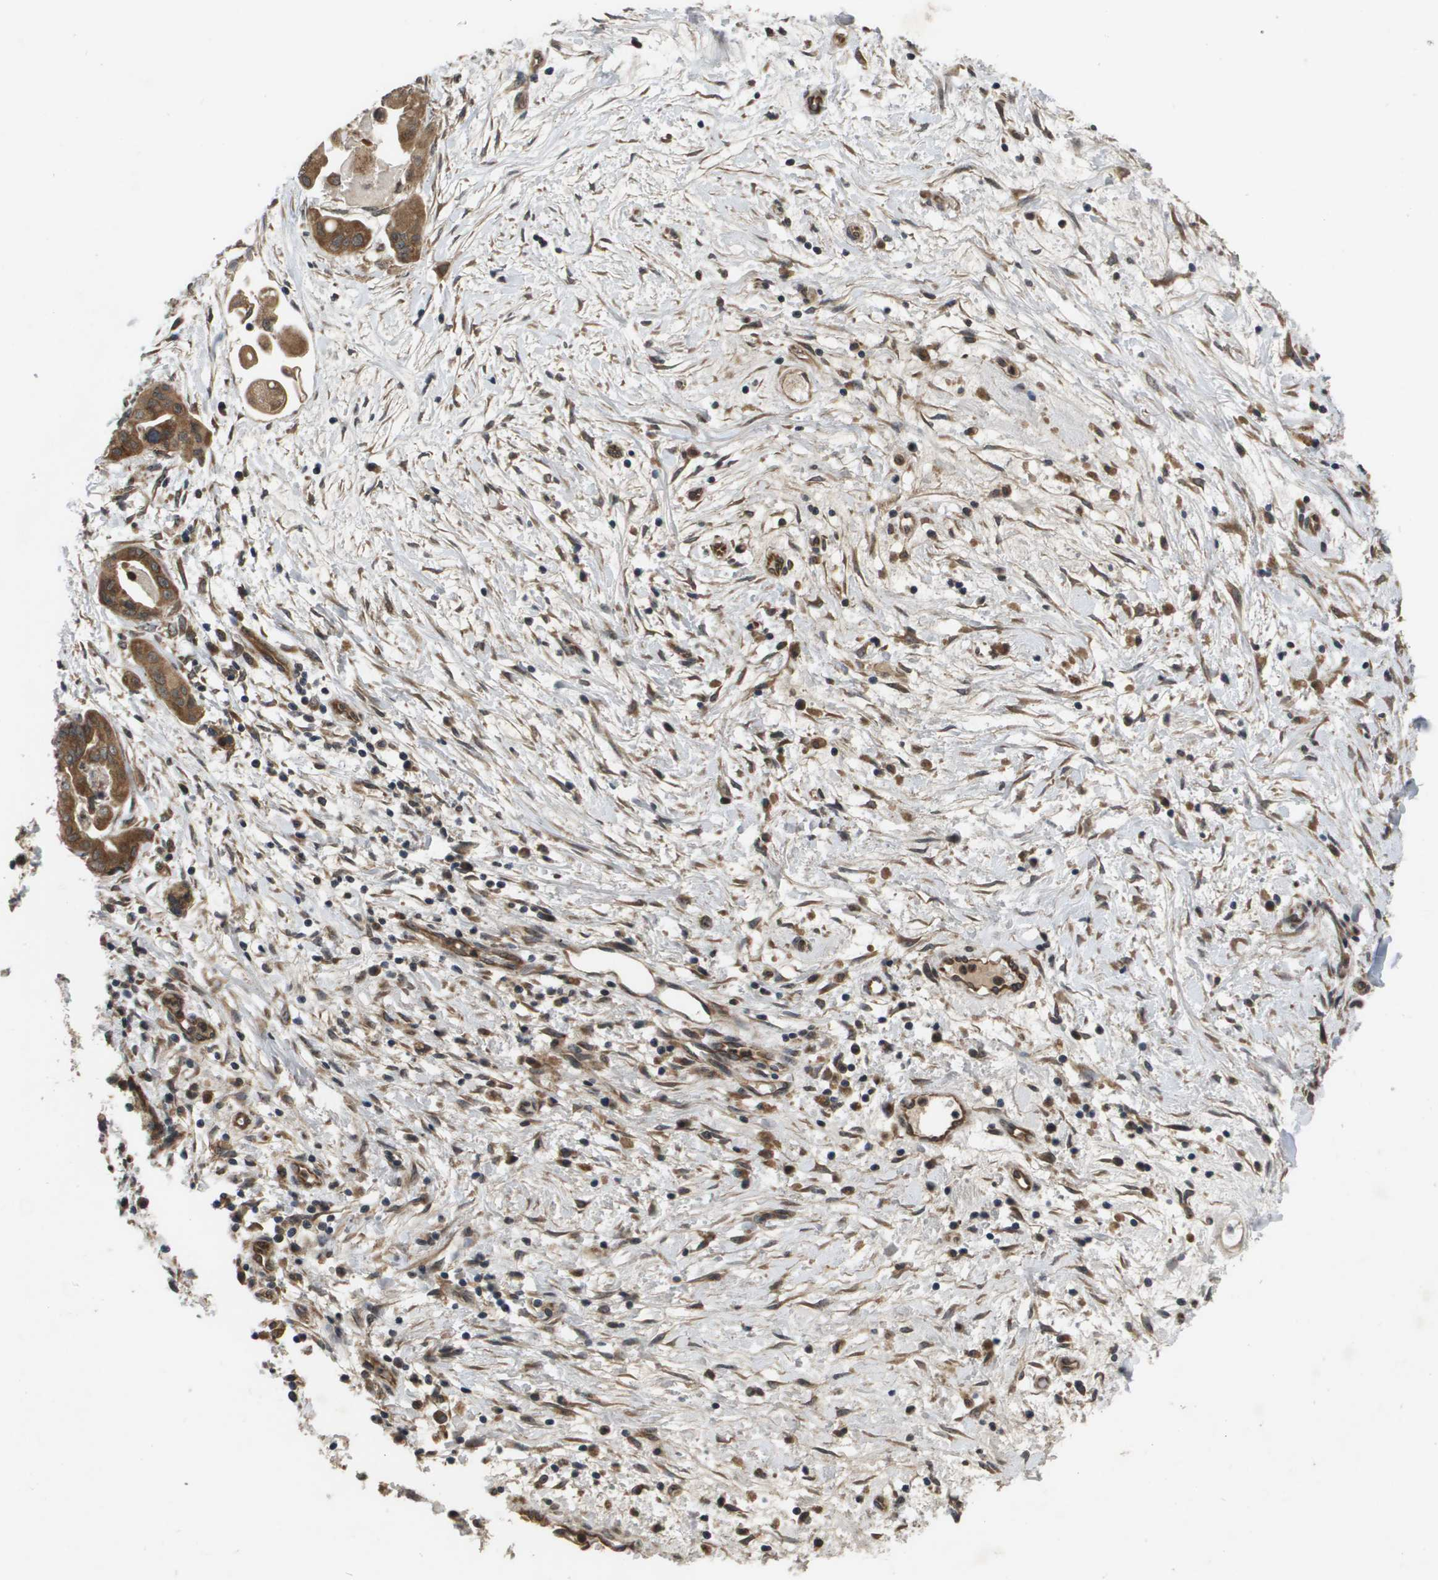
{"staining": {"intensity": "moderate", "quantity": ">75%", "location": "cytoplasmic/membranous"}, "tissue": "pancreatic cancer", "cell_type": "Tumor cells", "image_type": "cancer", "snomed": [{"axis": "morphology", "description": "Adenocarcinoma, NOS"}, {"axis": "topography", "description": "Pancreas"}], "caption": "This is an image of IHC staining of pancreatic adenocarcinoma, which shows moderate staining in the cytoplasmic/membranous of tumor cells.", "gene": "SPTLC1", "patient": {"sex": "female", "age": 75}}